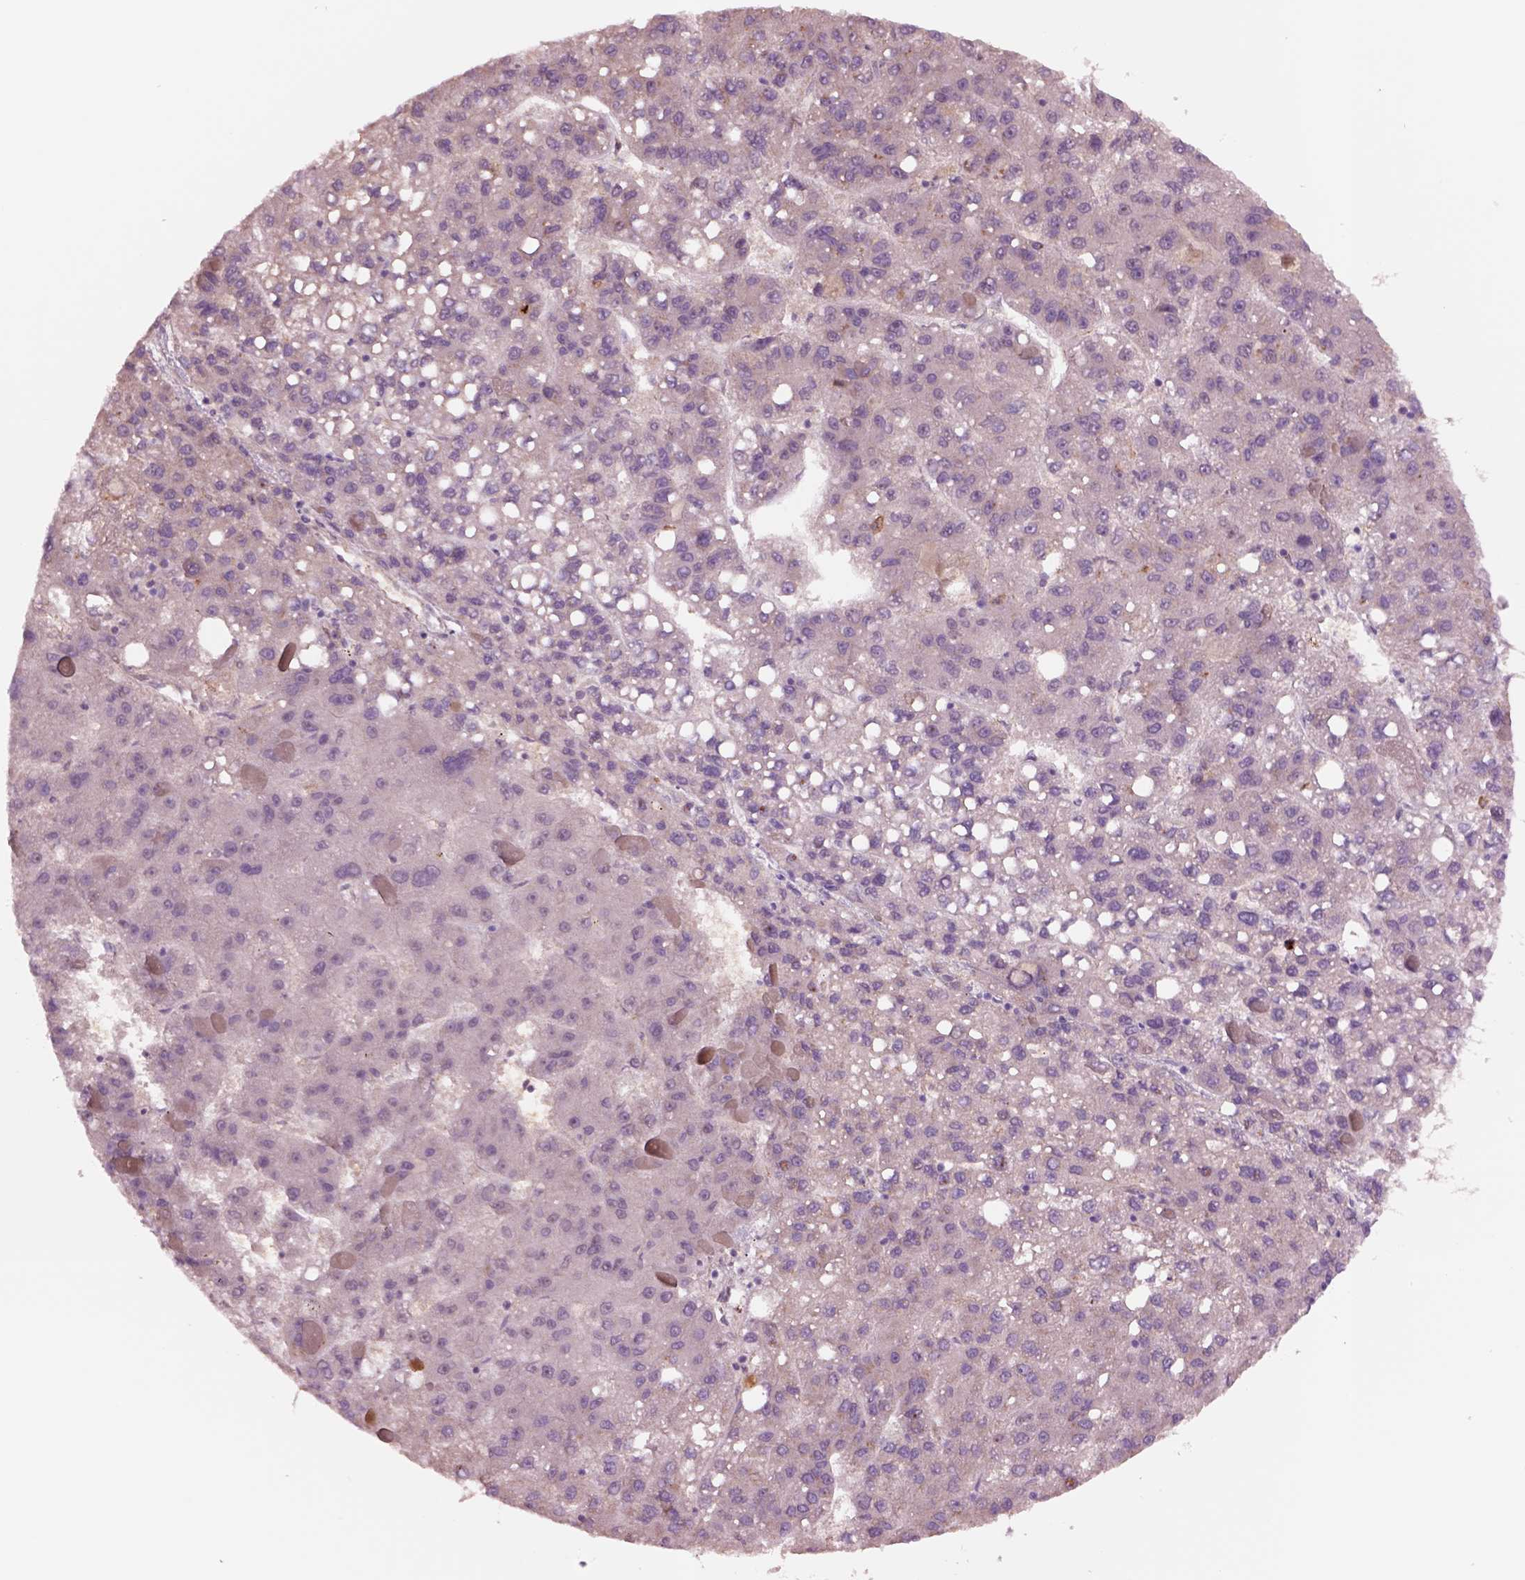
{"staining": {"intensity": "negative", "quantity": "none", "location": "none"}, "tissue": "liver cancer", "cell_type": "Tumor cells", "image_type": "cancer", "snomed": [{"axis": "morphology", "description": "Carcinoma, Hepatocellular, NOS"}, {"axis": "topography", "description": "Liver"}], "caption": "This histopathology image is of liver hepatocellular carcinoma stained with IHC to label a protein in brown with the nuclei are counter-stained blue. There is no staining in tumor cells. The staining was performed using DAB to visualize the protein expression in brown, while the nuclei were stained in blue with hematoxylin (Magnification: 20x).", "gene": "HTR1B", "patient": {"sex": "female", "age": 82}}